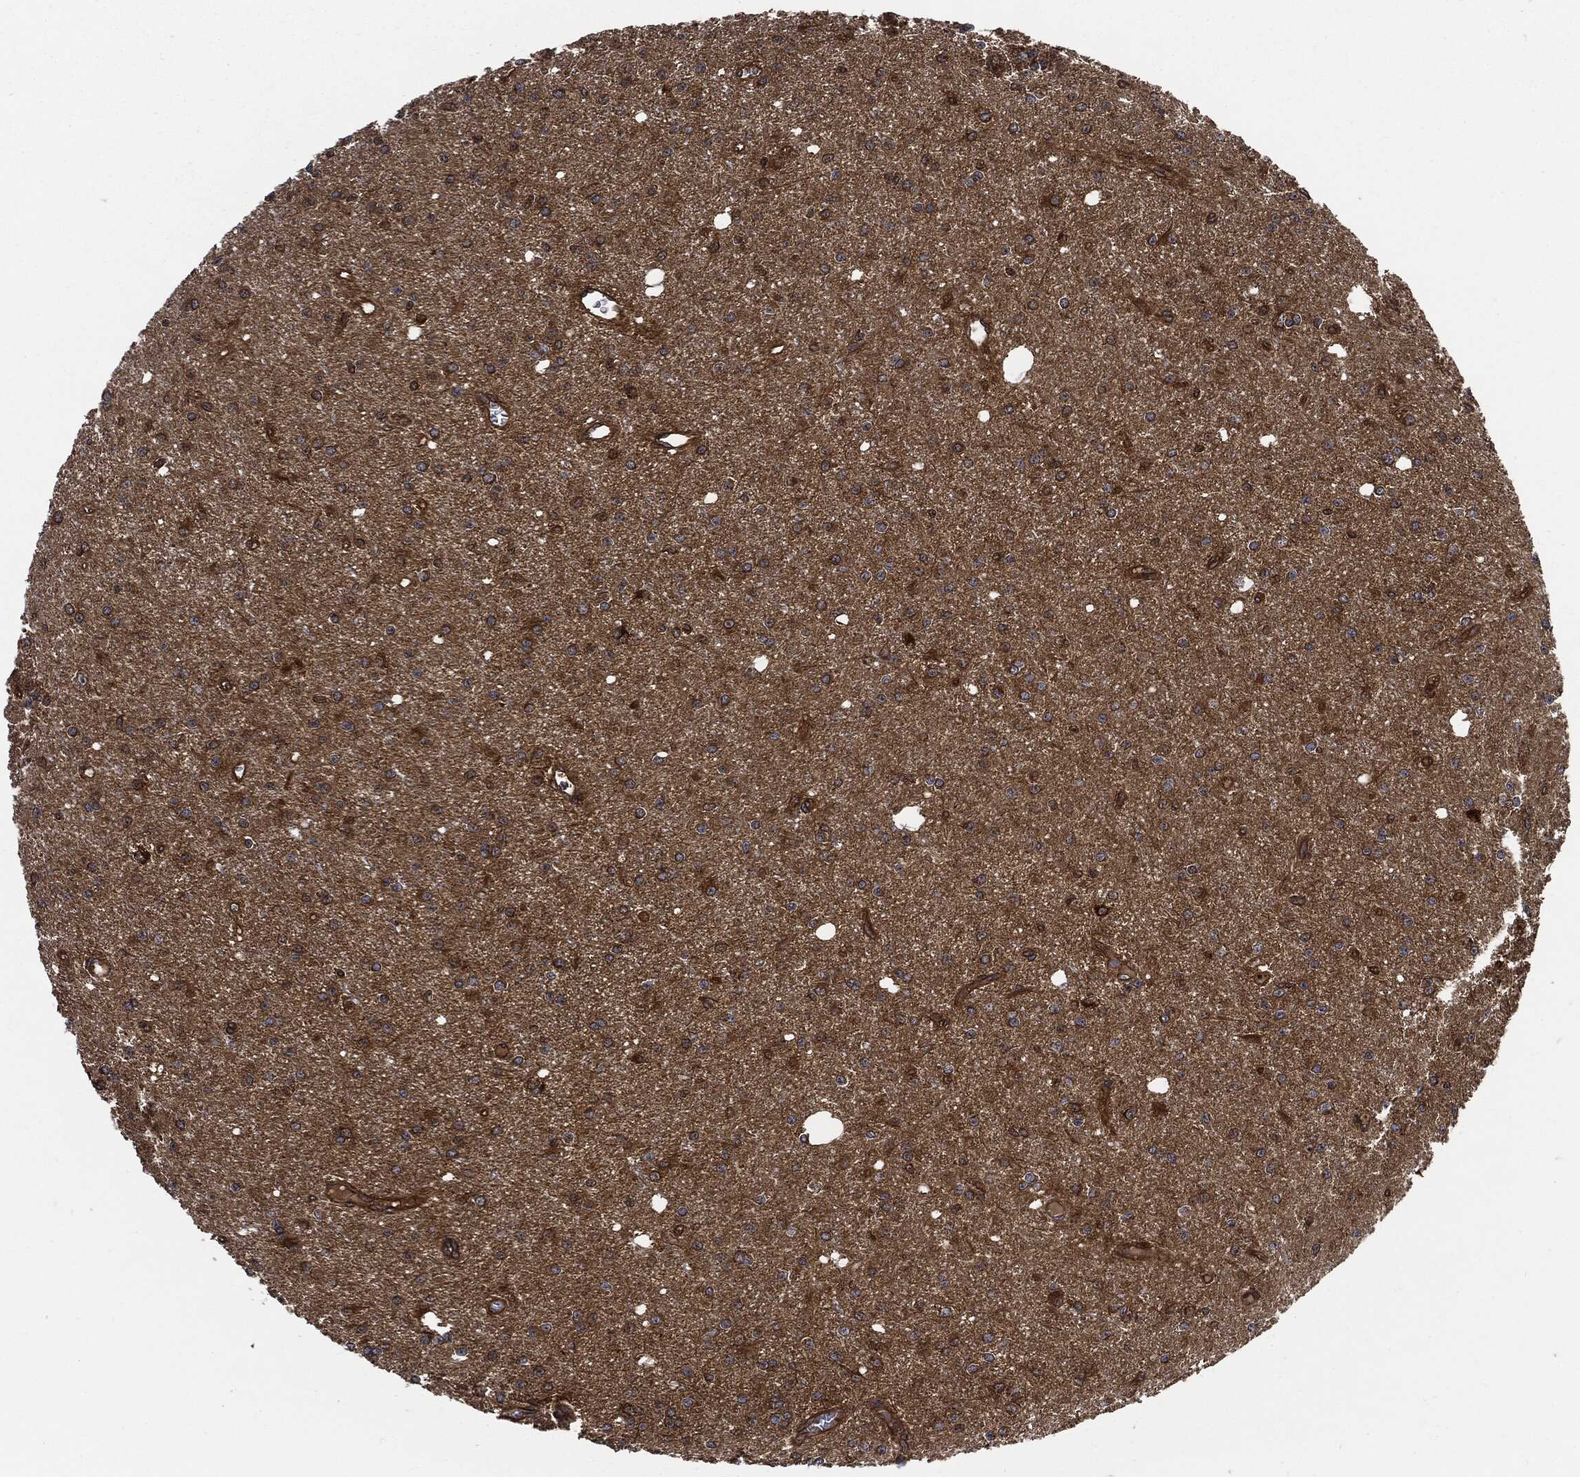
{"staining": {"intensity": "strong", "quantity": "25%-75%", "location": "cytoplasmic/membranous"}, "tissue": "glioma", "cell_type": "Tumor cells", "image_type": "cancer", "snomed": [{"axis": "morphology", "description": "Glioma, malignant, Low grade"}, {"axis": "topography", "description": "Brain"}], "caption": "Immunohistochemical staining of malignant glioma (low-grade) displays high levels of strong cytoplasmic/membranous protein positivity in approximately 25%-75% of tumor cells.", "gene": "XPNPEP1", "patient": {"sex": "male", "age": 27}}